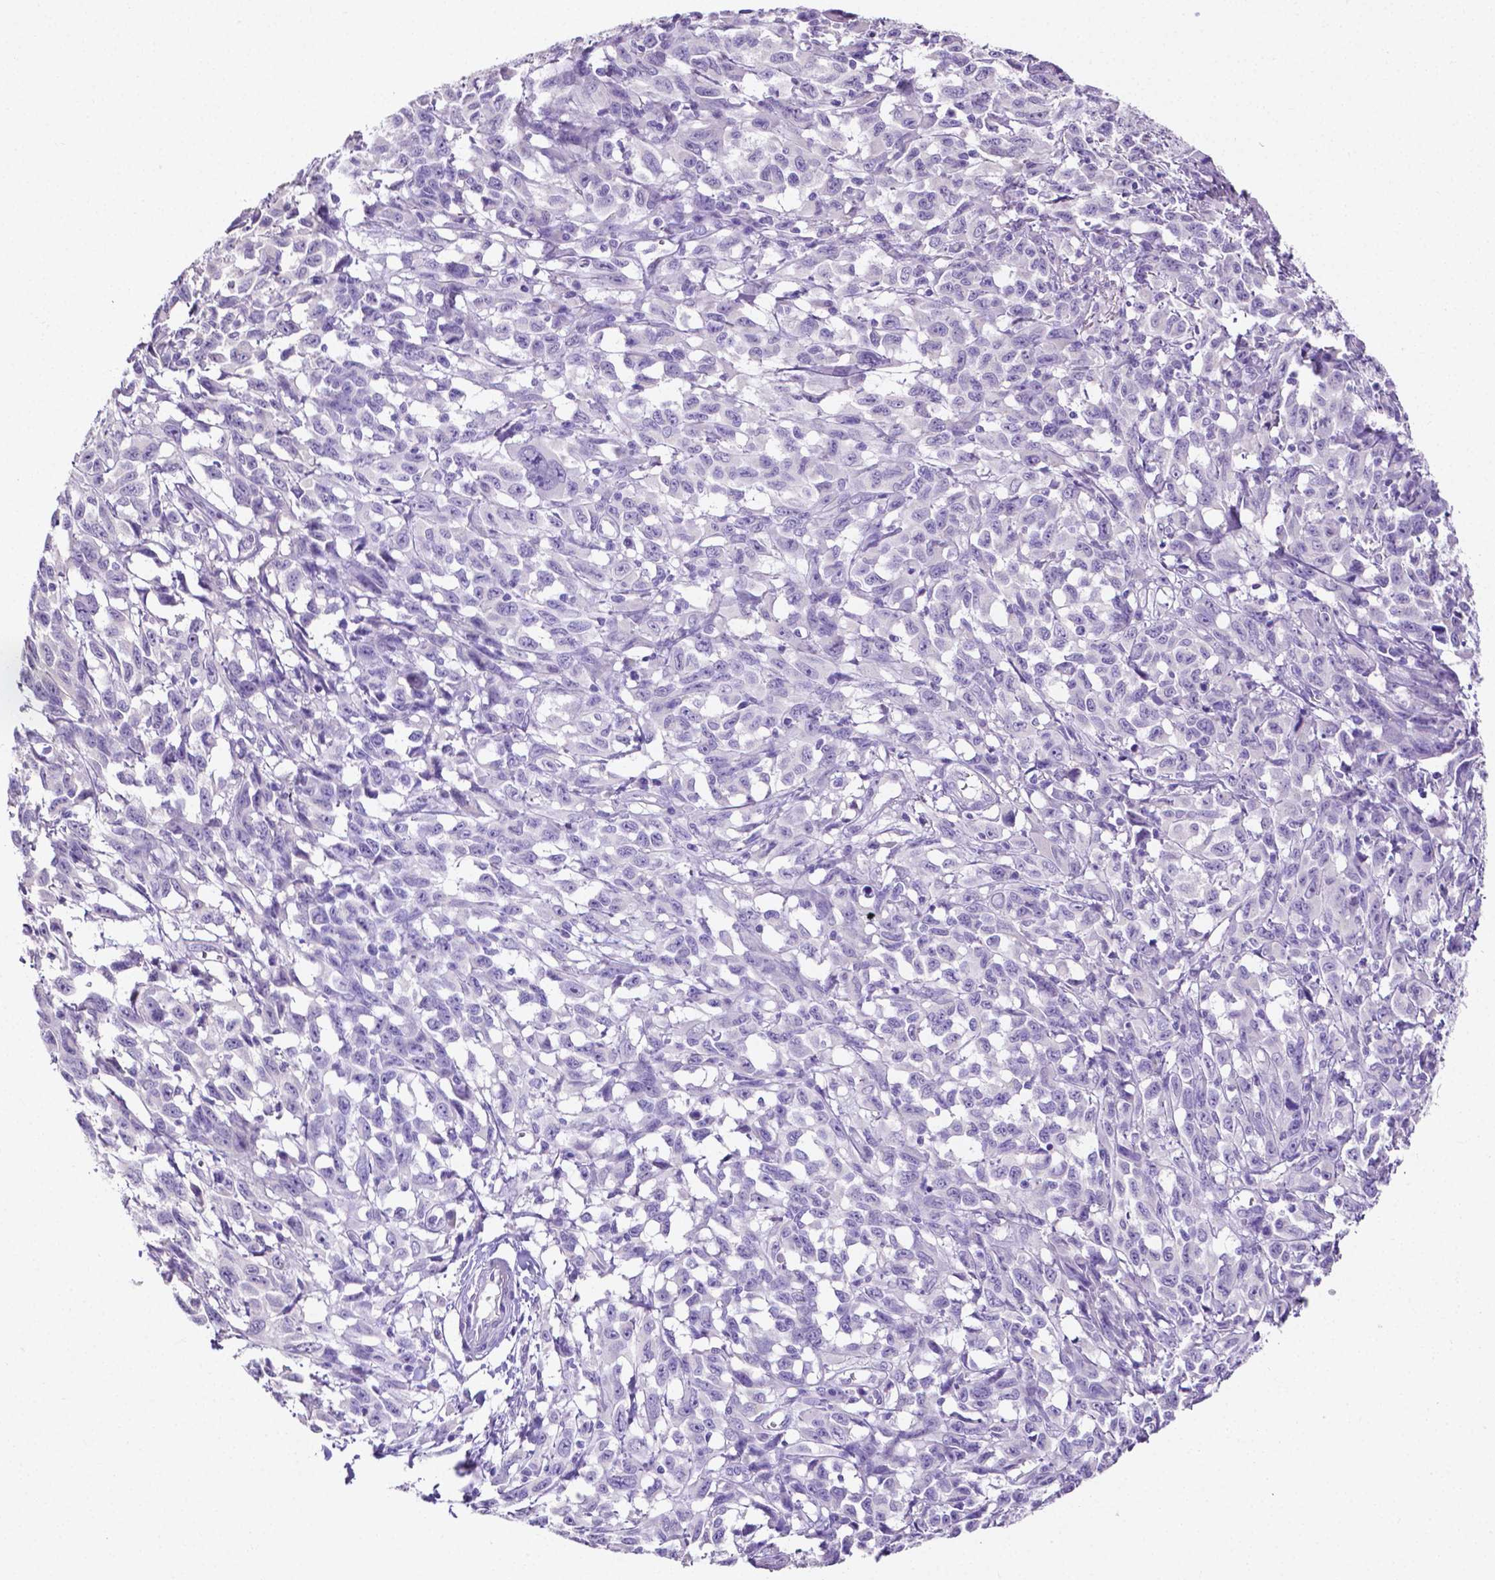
{"staining": {"intensity": "negative", "quantity": "none", "location": "none"}, "tissue": "melanoma", "cell_type": "Tumor cells", "image_type": "cancer", "snomed": [{"axis": "morphology", "description": "Malignant melanoma, NOS"}, {"axis": "topography", "description": "Vulva, labia, clitoris and Bartholin´s gland, NO"}], "caption": "An immunohistochemistry (IHC) image of melanoma is shown. There is no staining in tumor cells of melanoma. (Stains: DAB IHC with hematoxylin counter stain, Microscopy: brightfield microscopy at high magnification).", "gene": "SLC22A2", "patient": {"sex": "female", "age": 75}}